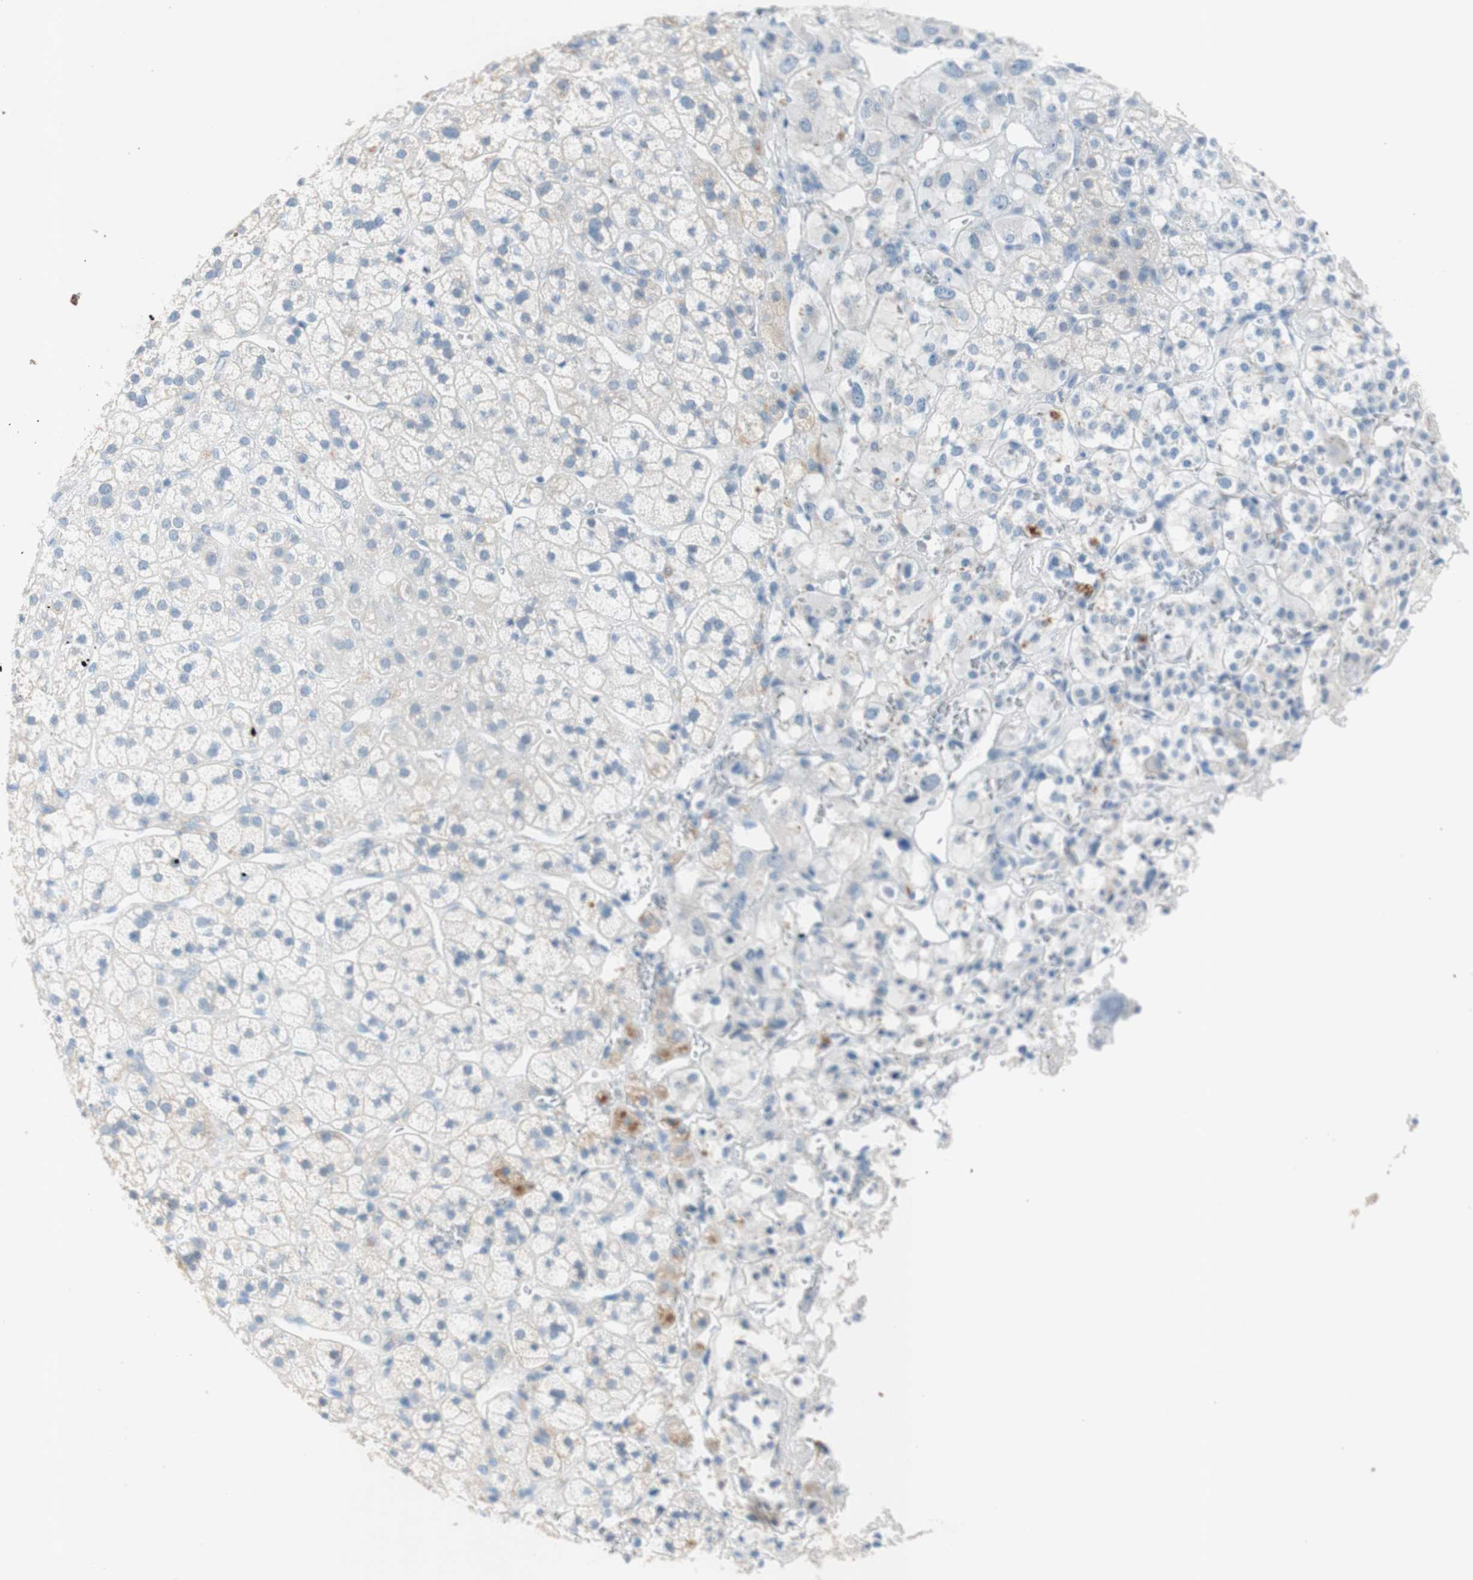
{"staining": {"intensity": "negative", "quantity": "none", "location": "none"}, "tissue": "adrenal gland", "cell_type": "Glandular cells", "image_type": "normal", "snomed": [{"axis": "morphology", "description": "Normal tissue, NOS"}, {"axis": "topography", "description": "Adrenal gland"}], "caption": "Immunohistochemistry (IHC) image of unremarkable adrenal gland: human adrenal gland stained with DAB (3,3'-diaminobenzidine) exhibits no significant protein staining in glandular cells.", "gene": "POLR2J3", "patient": {"sex": "male", "age": 56}}